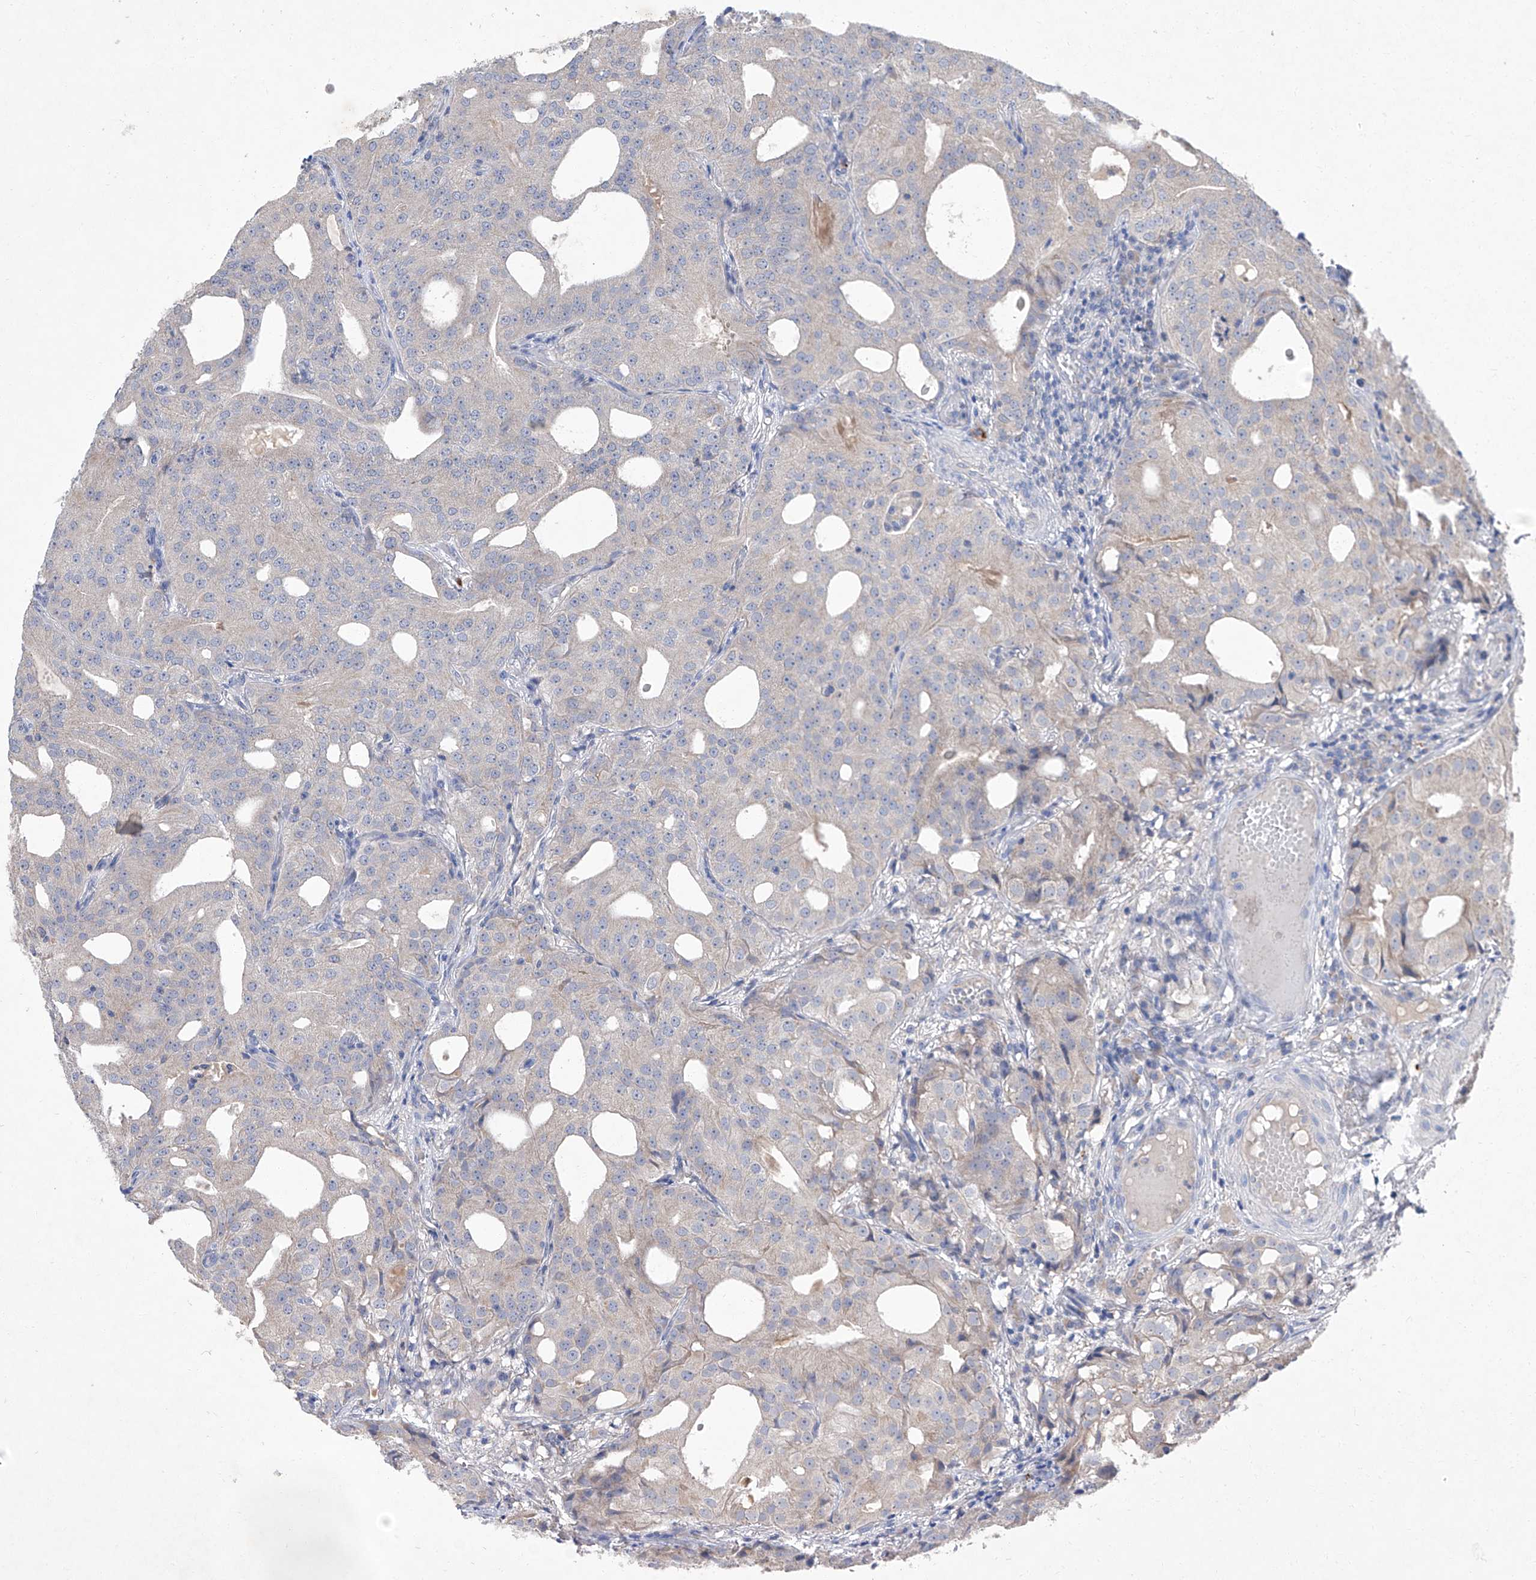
{"staining": {"intensity": "negative", "quantity": "none", "location": "none"}, "tissue": "prostate cancer", "cell_type": "Tumor cells", "image_type": "cancer", "snomed": [{"axis": "morphology", "description": "Adenocarcinoma, Medium grade"}, {"axis": "topography", "description": "Prostate"}], "caption": "DAB immunohistochemical staining of prostate adenocarcinoma (medium-grade) displays no significant staining in tumor cells.", "gene": "SBK2", "patient": {"sex": "male", "age": 88}}